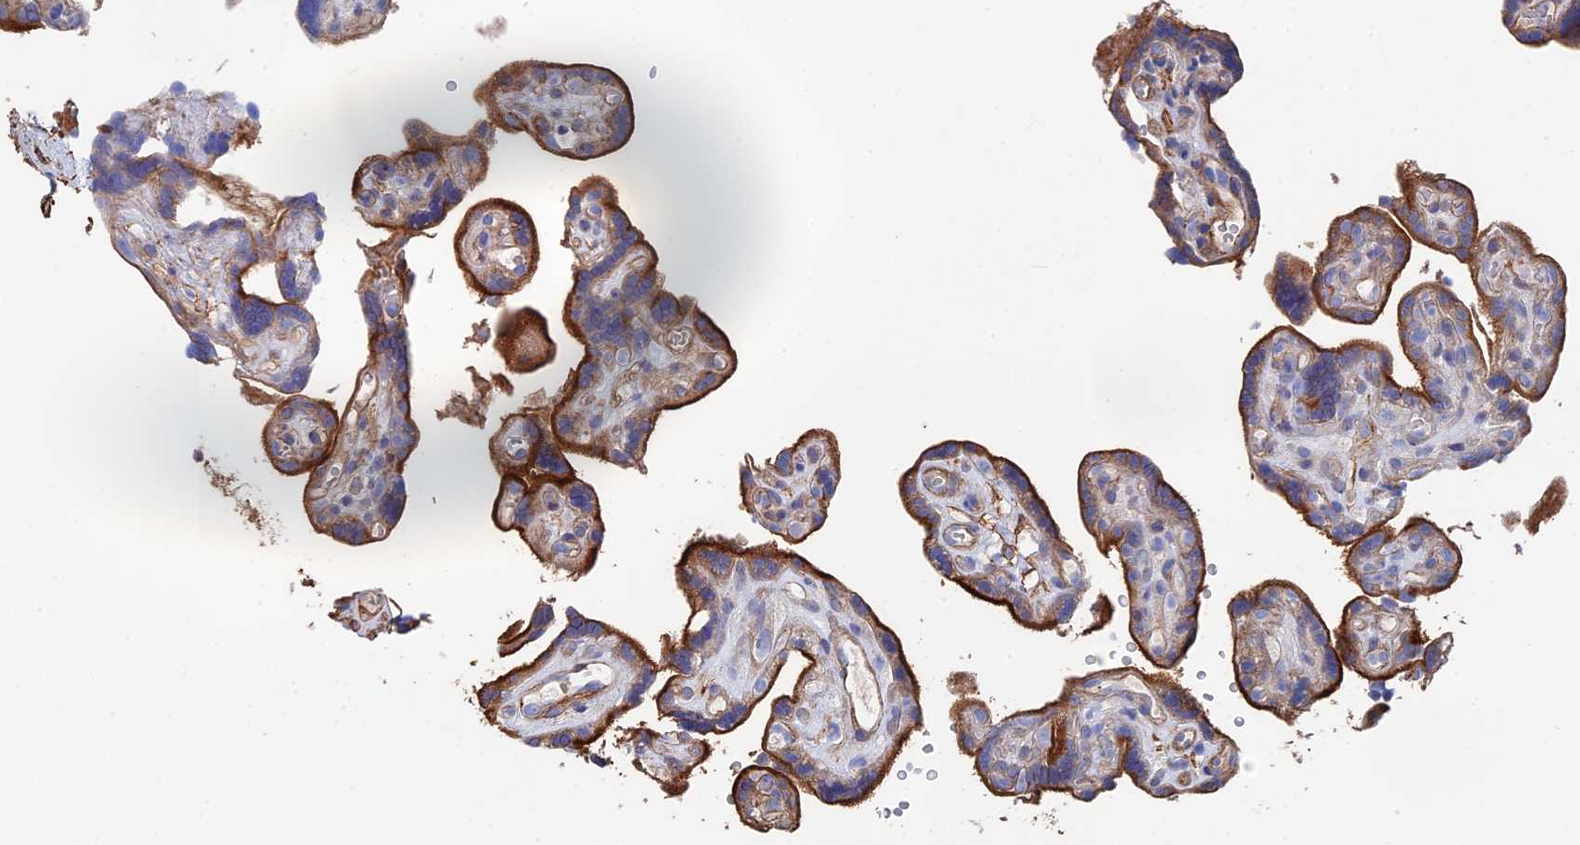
{"staining": {"intensity": "weak", "quantity": "25%-75%", "location": "cytoplasmic/membranous"}, "tissue": "placenta", "cell_type": "Decidual cells", "image_type": "normal", "snomed": [{"axis": "morphology", "description": "Normal tissue, NOS"}, {"axis": "topography", "description": "Placenta"}], "caption": "The photomicrograph demonstrates immunohistochemical staining of normal placenta. There is weak cytoplasmic/membranous positivity is identified in approximately 25%-75% of decidual cells.", "gene": "STRA6", "patient": {"sex": "female", "age": 30}}